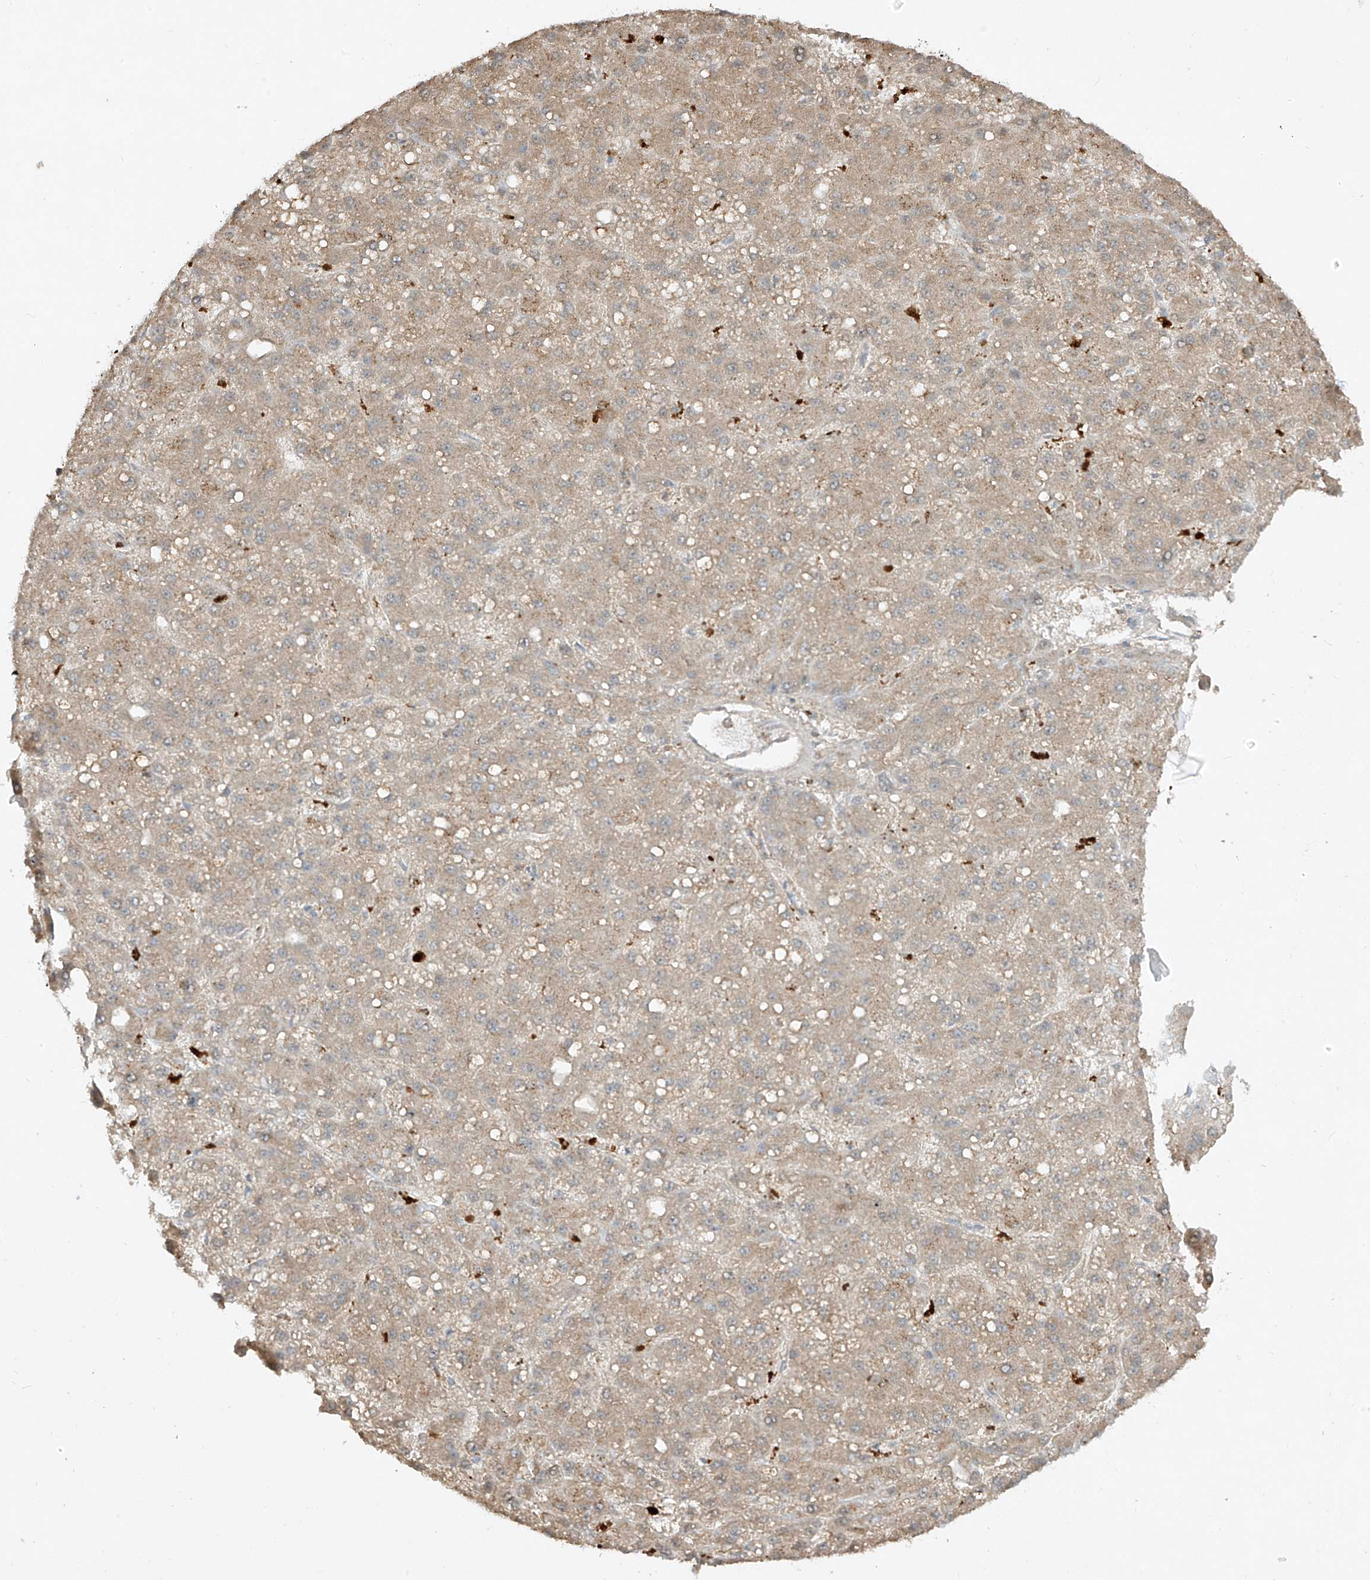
{"staining": {"intensity": "moderate", "quantity": ">75%", "location": "cytoplasmic/membranous"}, "tissue": "liver cancer", "cell_type": "Tumor cells", "image_type": "cancer", "snomed": [{"axis": "morphology", "description": "Carcinoma, Hepatocellular, NOS"}, {"axis": "topography", "description": "Liver"}], "caption": "Protein expression analysis of liver cancer (hepatocellular carcinoma) demonstrates moderate cytoplasmic/membranous positivity in about >75% of tumor cells.", "gene": "LDAH", "patient": {"sex": "male", "age": 67}}